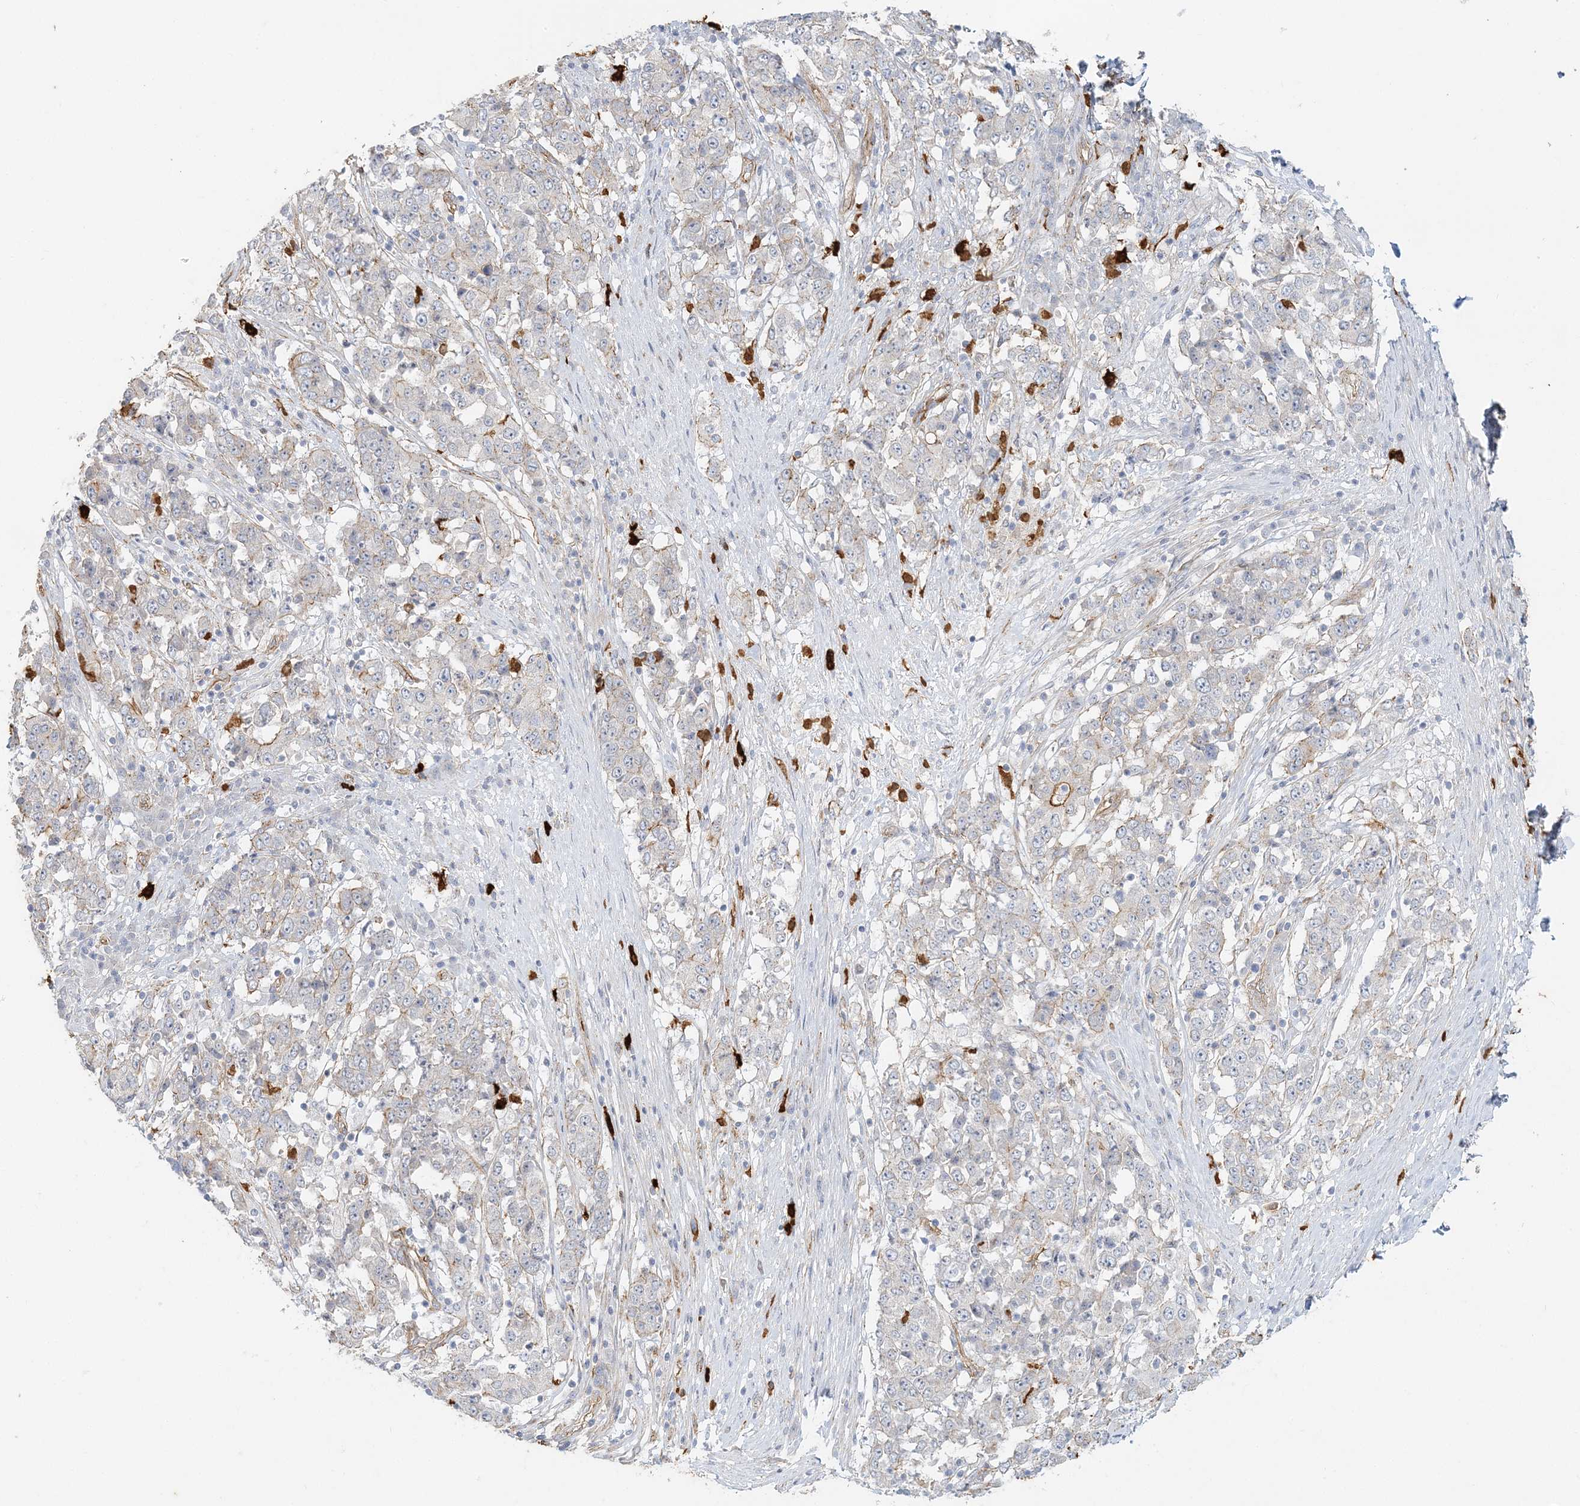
{"staining": {"intensity": "moderate", "quantity": "<25%", "location": "cytoplasmic/membranous"}, "tissue": "stomach cancer", "cell_type": "Tumor cells", "image_type": "cancer", "snomed": [{"axis": "morphology", "description": "Adenocarcinoma, NOS"}, {"axis": "topography", "description": "Stomach"}], "caption": "Human stomach adenocarcinoma stained for a protein (brown) demonstrates moderate cytoplasmic/membranous positive expression in approximately <25% of tumor cells.", "gene": "DNAH1", "patient": {"sex": "male", "age": 59}}